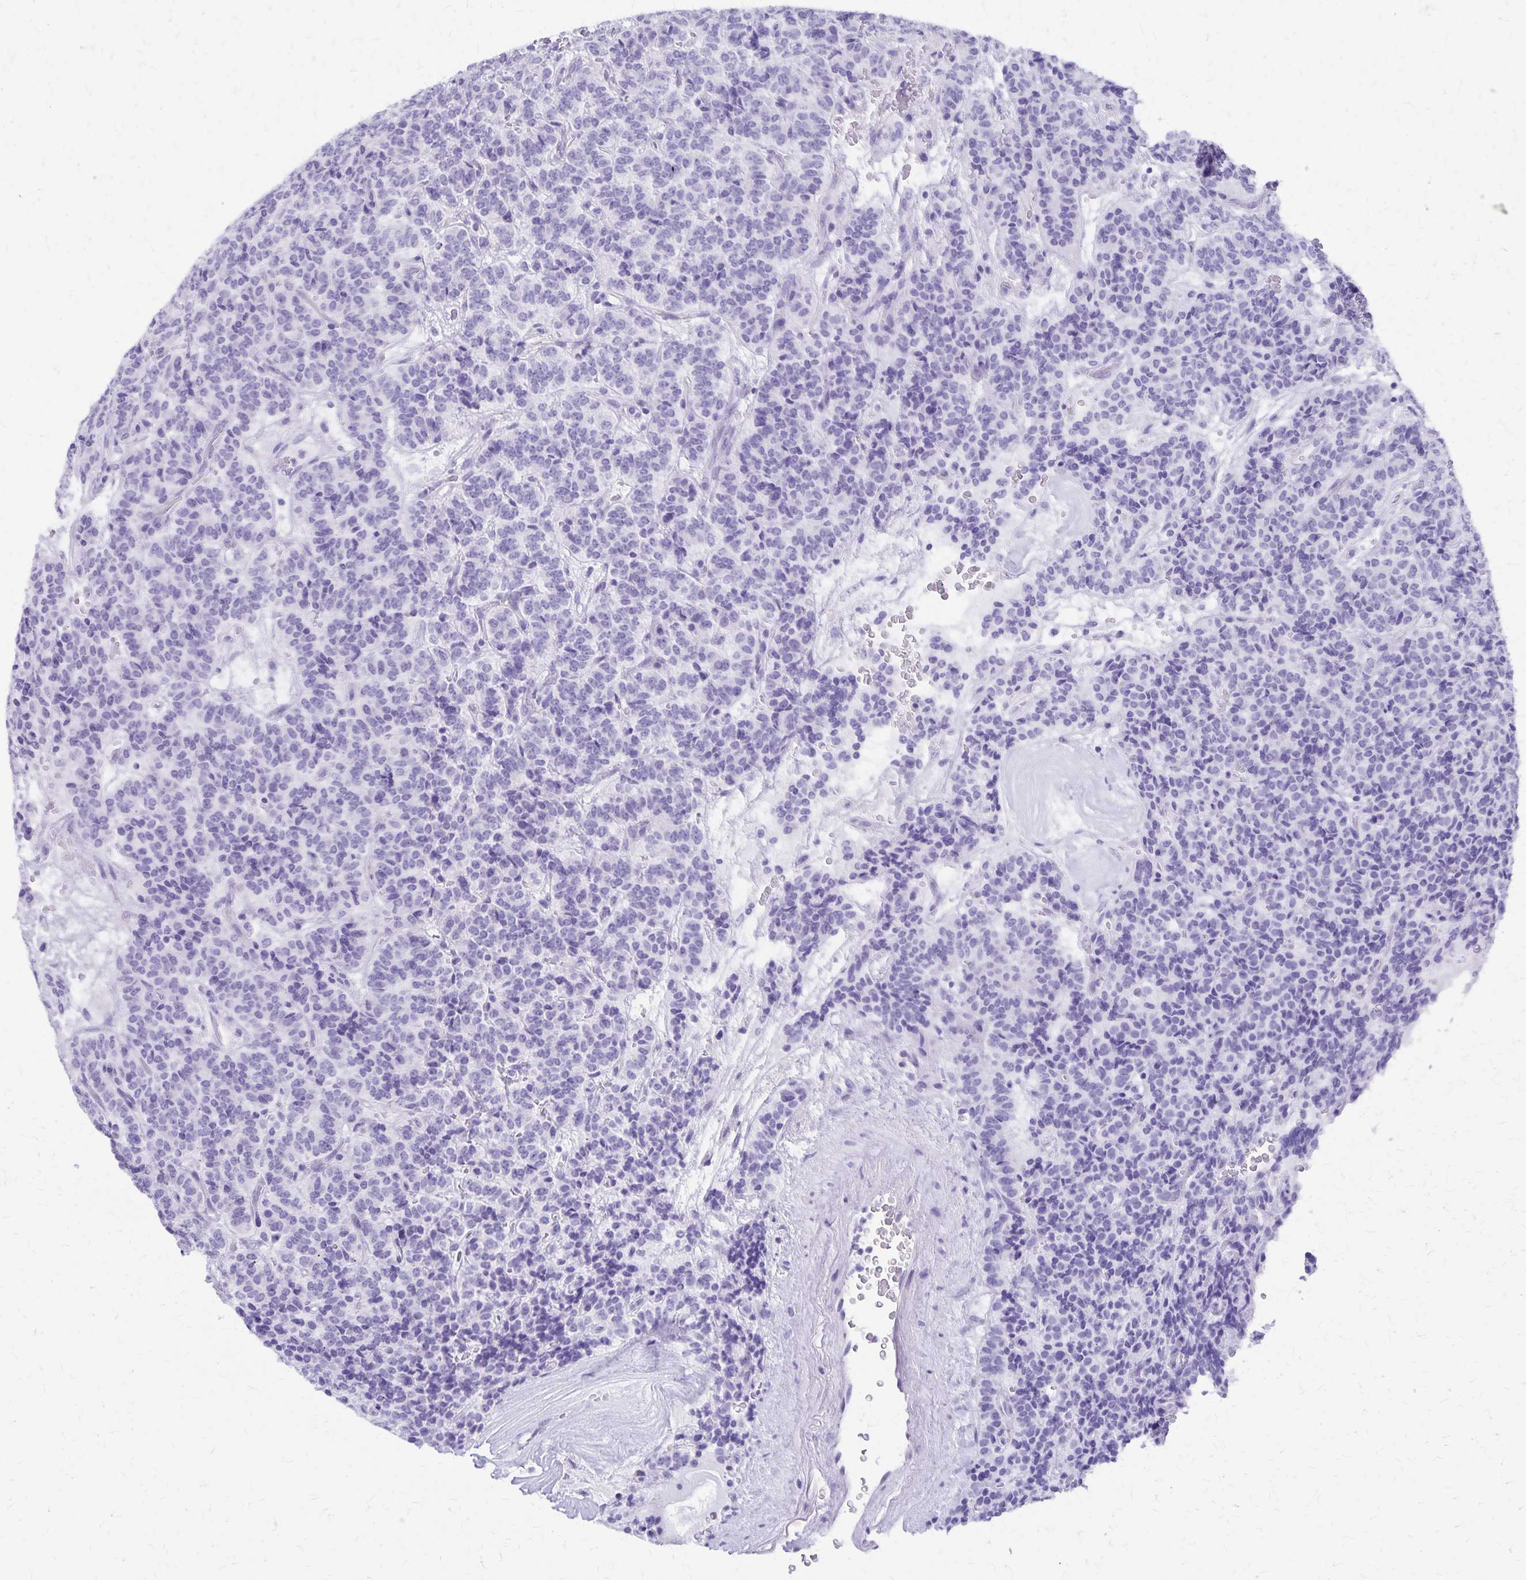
{"staining": {"intensity": "negative", "quantity": "none", "location": "none"}, "tissue": "carcinoid", "cell_type": "Tumor cells", "image_type": "cancer", "snomed": [{"axis": "morphology", "description": "Carcinoid, malignant, NOS"}, {"axis": "topography", "description": "Pancreas"}], "caption": "An IHC micrograph of carcinoid is shown. There is no staining in tumor cells of carcinoid. Nuclei are stained in blue.", "gene": "DEFA5", "patient": {"sex": "male", "age": 36}}